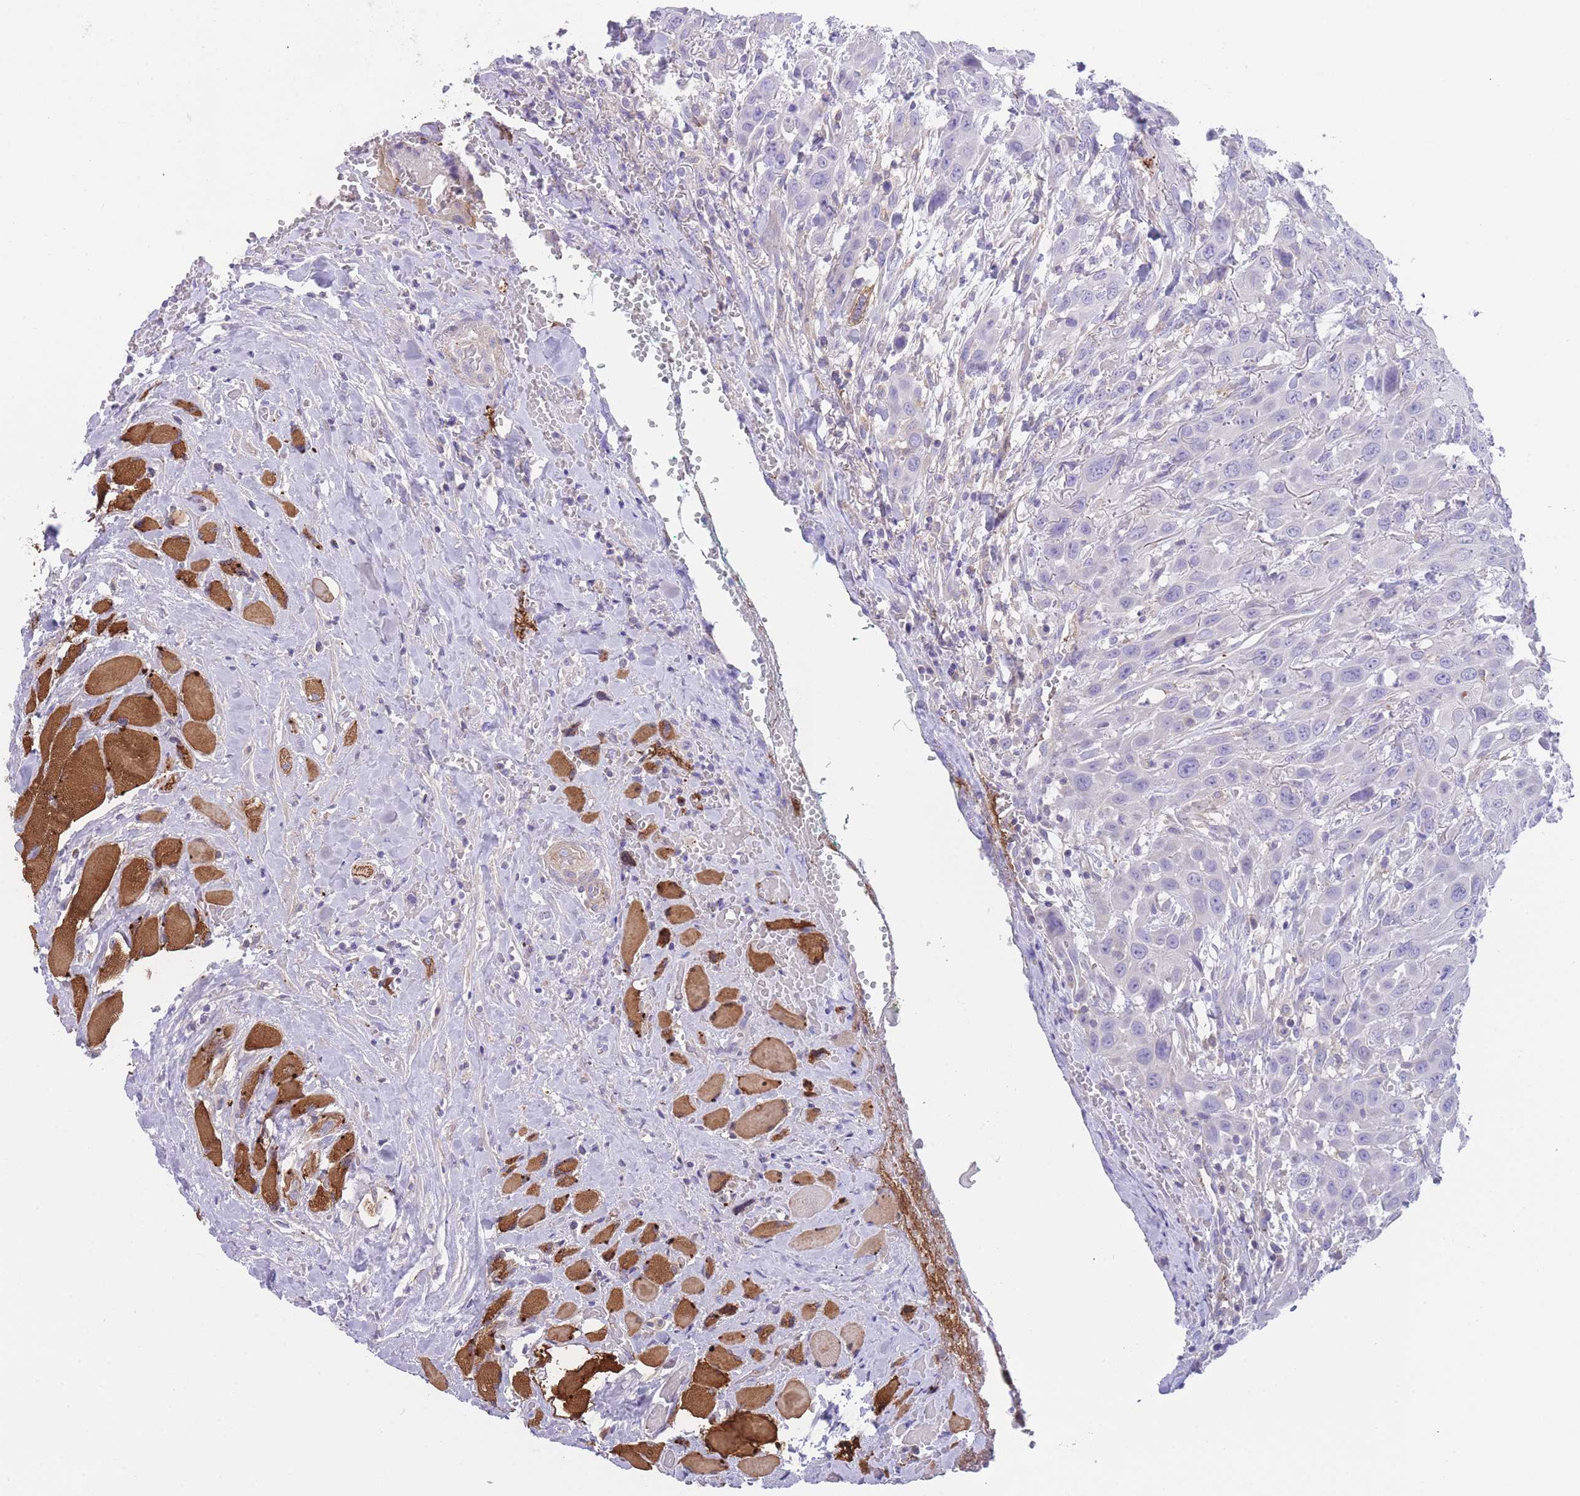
{"staining": {"intensity": "negative", "quantity": "none", "location": "none"}, "tissue": "head and neck cancer", "cell_type": "Tumor cells", "image_type": "cancer", "snomed": [{"axis": "morphology", "description": "Squamous cell carcinoma, NOS"}, {"axis": "topography", "description": "Head-Neck"}], "caption": "Immunohistochemistry (IHC) of squamous cell carcinoma (head and neck) demonstrates no expression in tumor cells. (DAB (3,3'-diaminobenzidine) immunohistochemistry visualized using brightfield microscopy, high magnification).", "gene": "LDB3", "patient": {"sex": "male", "age": 81}}